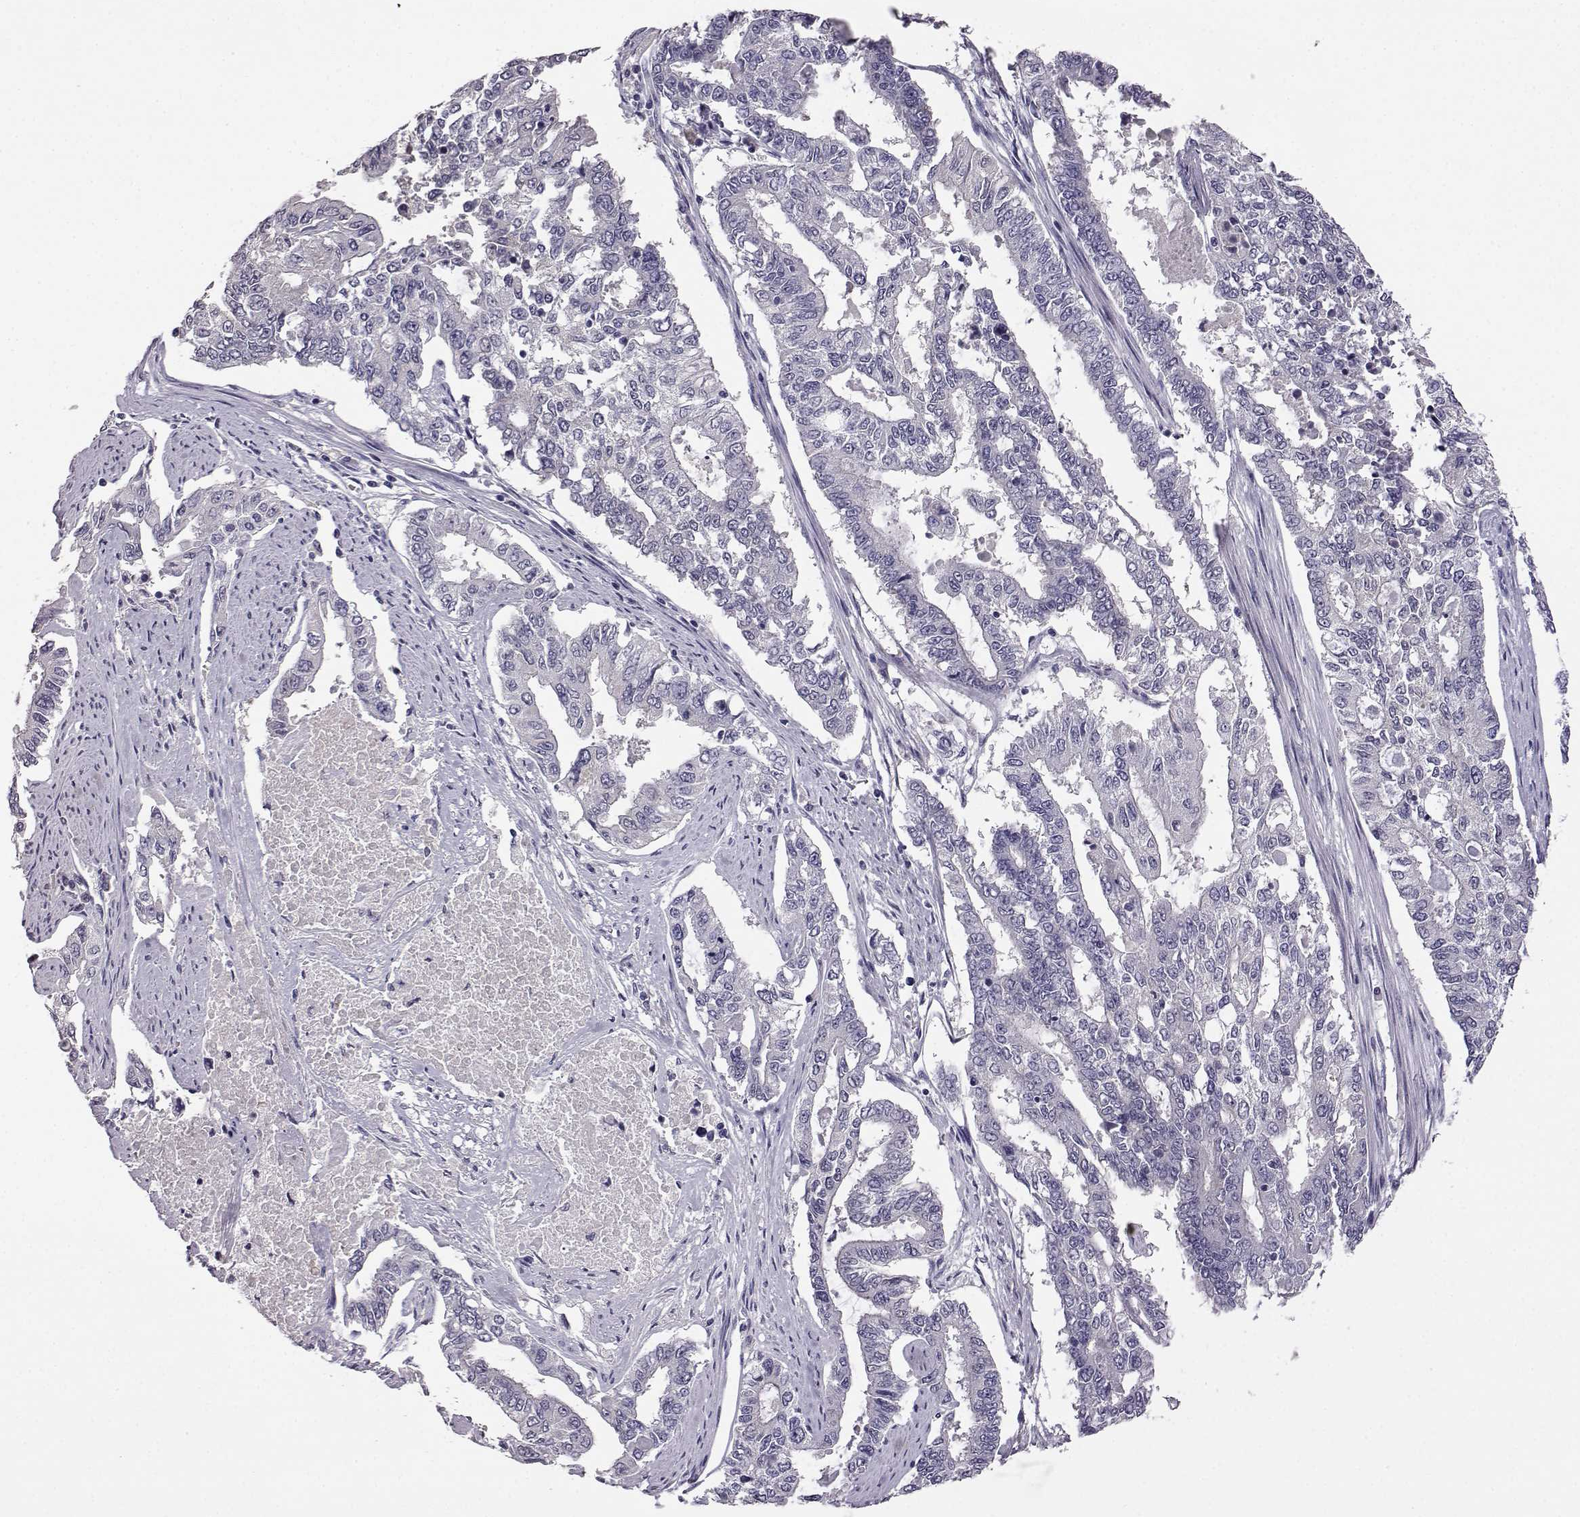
{"staining": {"intensity": "negative", "quantity": "none", "location": "none"}, "tissue": "endometrial cancer", "cell_type": "Tumor cells", "image_type": "cancer", "snomed": [{"axis": "morphology", "description": "Adenocarcinoma, NOS"}, {"axis": "topography", "description": "Uterus"}], "caption": "Micrograph shows no significant protein staining in tumor cells of endometrial cancer (adenocarcinoma).", "gene": "AKR1B1", "patient": {"sex": "female", "age": 59}}